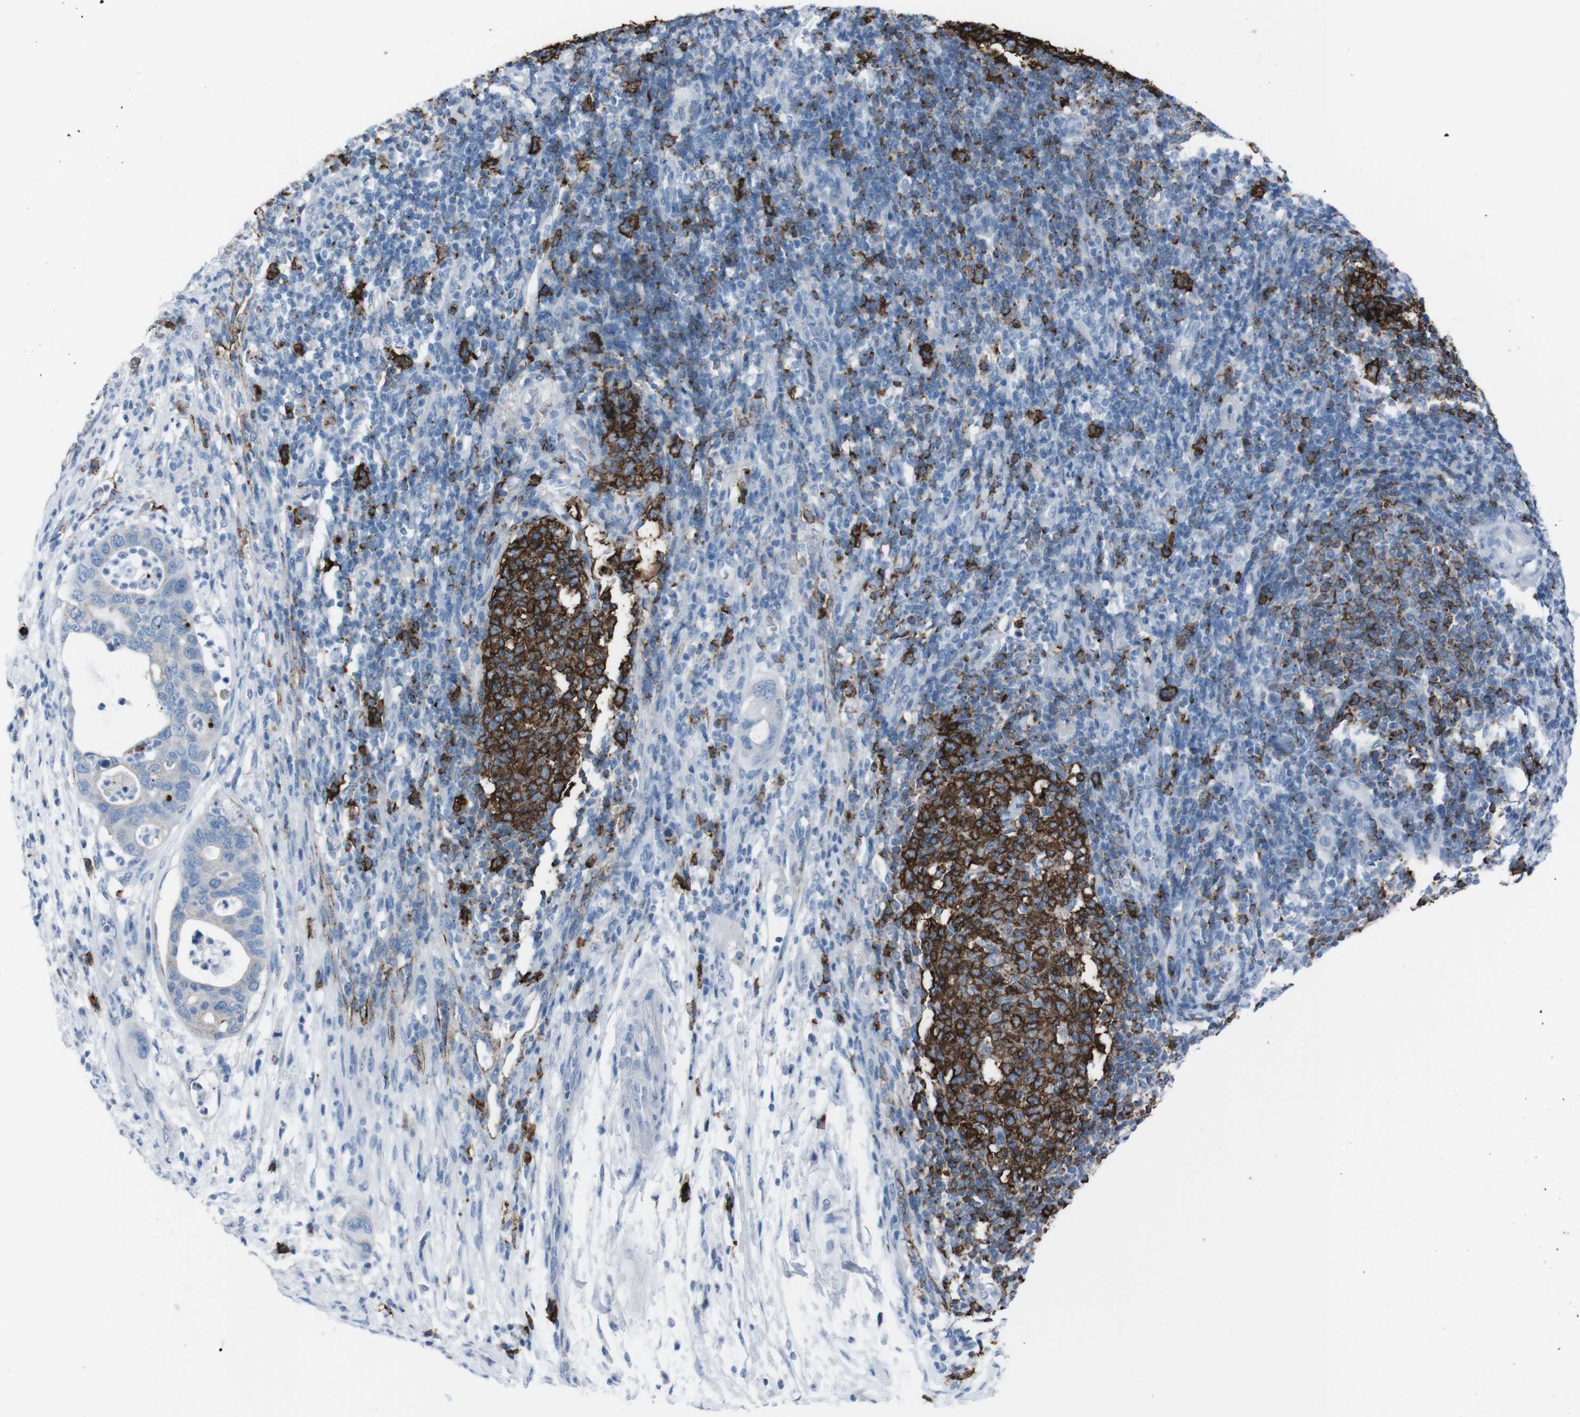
{"staining": {"intensity": "negative", "quantity": "none", "location": "none"}, "tissue": "pancreatic cancer", "cell_type": "Tumor cells", "image_type": "cancer", "snomed": [{"axis": "morphology", "description": "Adenocarcinoma, NOS"}, {"axis": "topography", "description": "Pancreas"}], "caption": "Immunohistochemistry micrograph of neoplastic tissue: pancreatic adenocarcinoma stained with DAB displays no significant protein expression in tumor cells.", "gene": "ST6GAL1", "patient": {"sex": "female", "age": 71}}